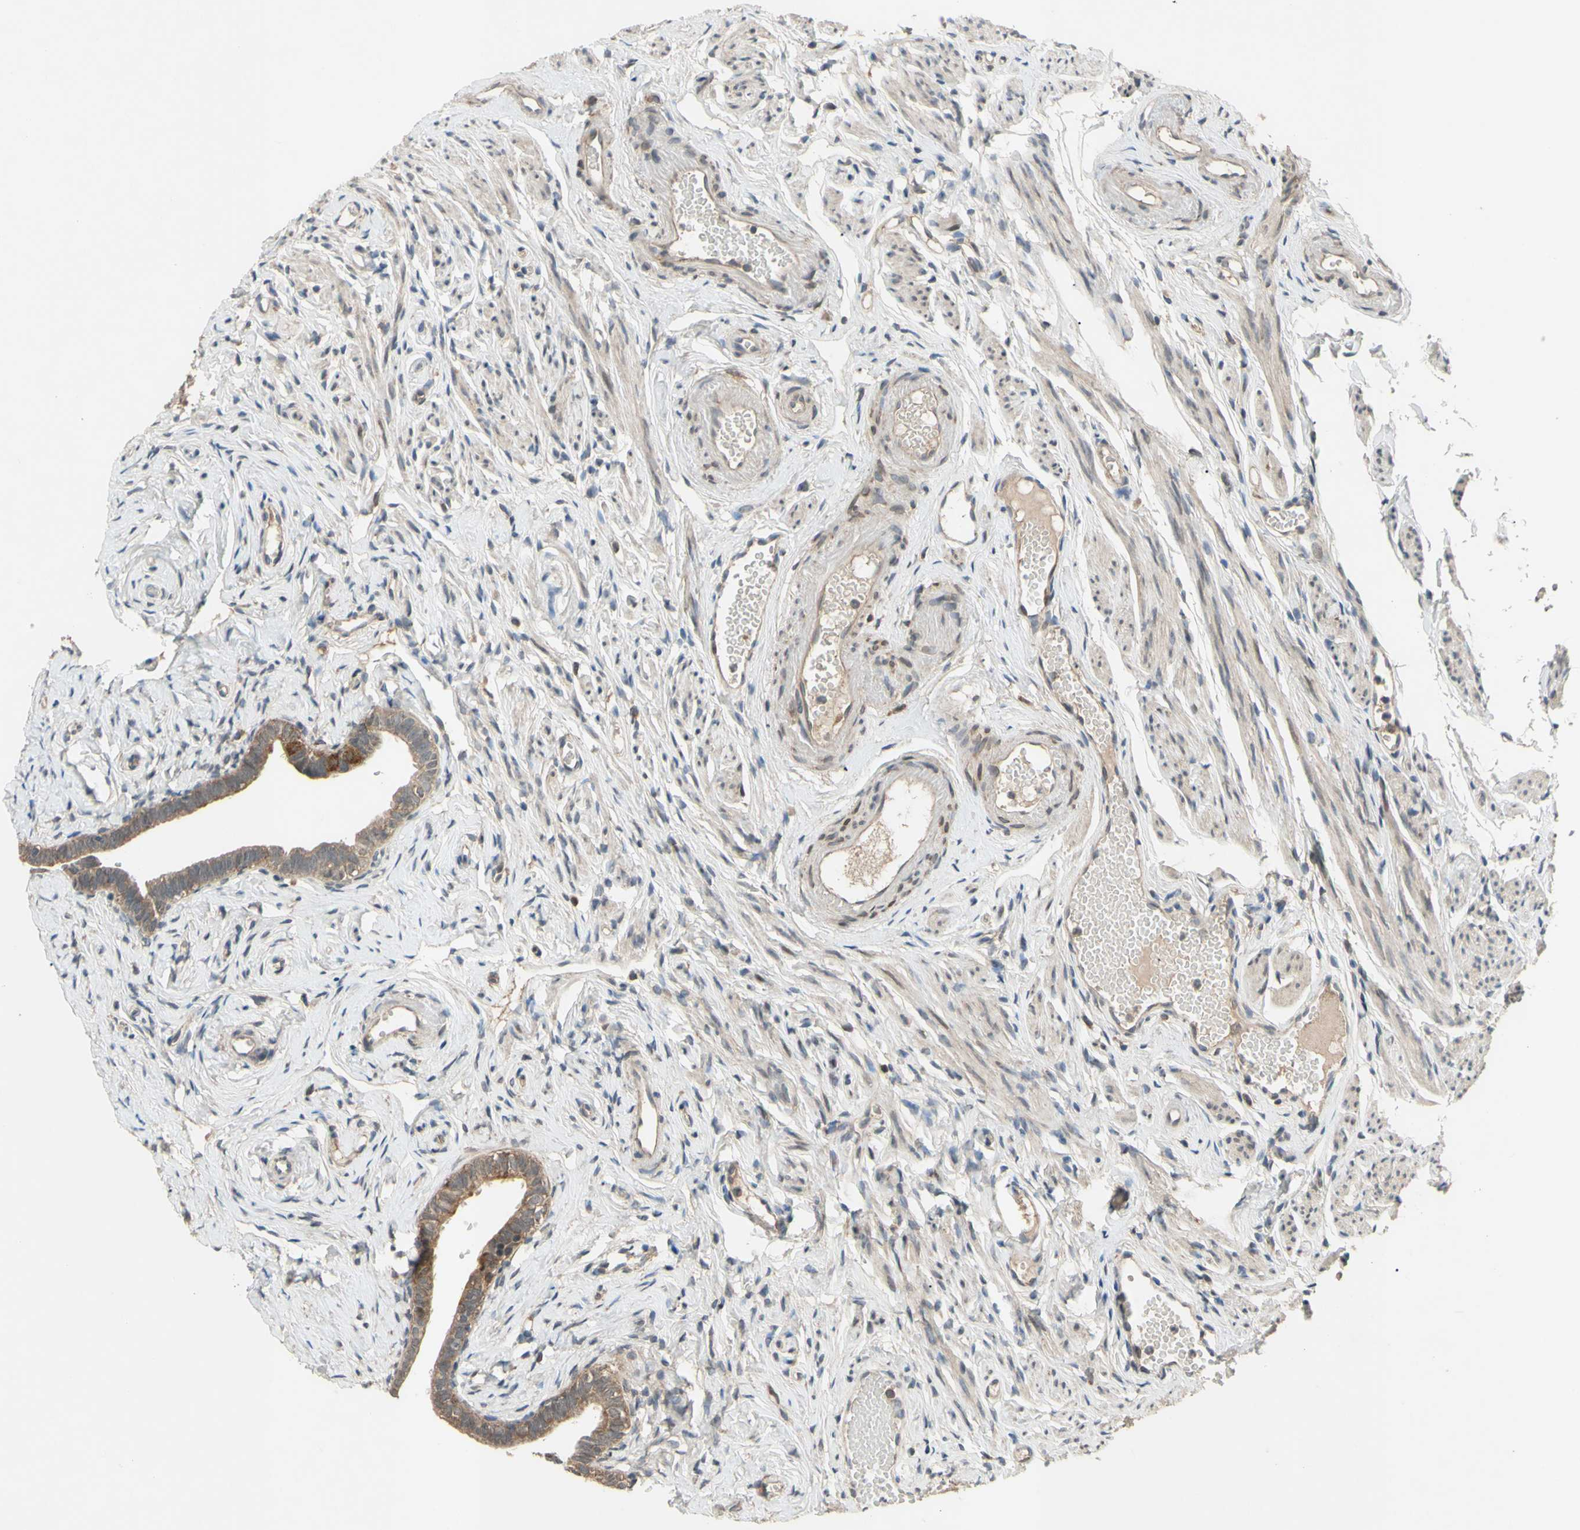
{"staining": {"intensity": "moderate", "quantity": ">75%", "location": "cytoplasmic/membranous"}, "tissue": "fallopian tube", "cell_type": "Glandular cells", "image_type": "normal", "snomed": [{"axis": "morphology", "description": "Normal tissue, NOS"}, {"axis": "topography", "description": "Fallopian tube"}], "caption": "An IHC photomicrograph of benign tissue is shown. Protein staining in brown labels moderate cytoplasmic/membranous positivity in fallopian tube within glandular cells. (Brightfield microscopy of DAB IHC at high magnification).", "gene": "CD164", "patient": {"sex": "female", "age": 71}}